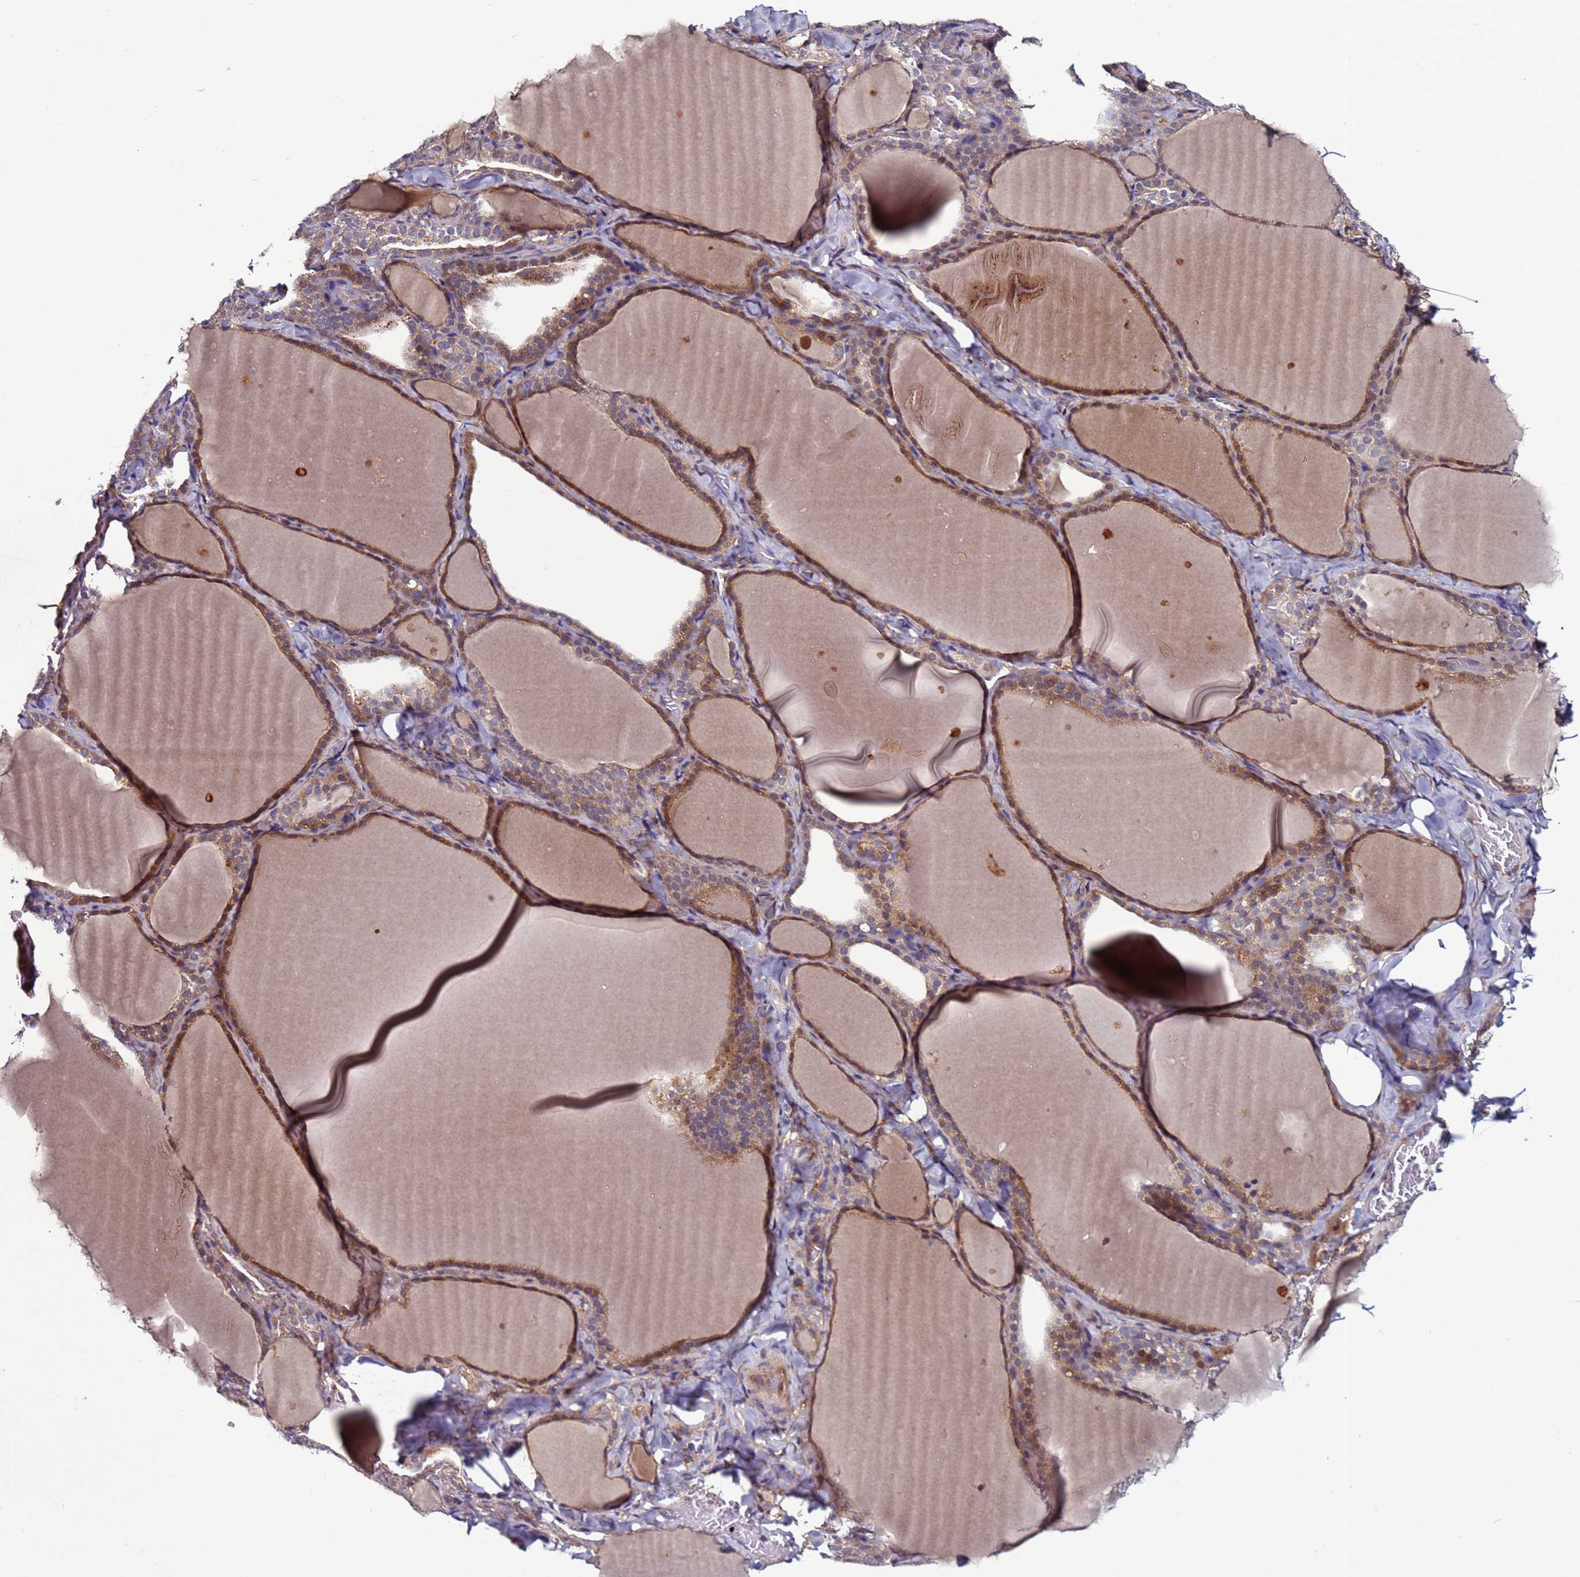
{"staining": {"intensity": "moderate", "quantity": ">75%", "location": "cytoplasmic/membranous"}, "tissue": "thyroid gland", "cell_type": "Glandular cells", "image_type": "normal", "snomed": [{"axis": "morphology", "description": "Normal tissue, NOS"}, {"axis": "topography", "description": "Thyroid gland"}], "caption": "Moderate cytoplasmic/membranous protein staining is seen in approximately >75% of glandular cells in thyroid gland. Using DAB (brown) and hematoxylin (blue) stains, captured at high magnification using brightfield microscopy.", "gene": "C8G", "patient": {"sex": "female", "age": 22}}